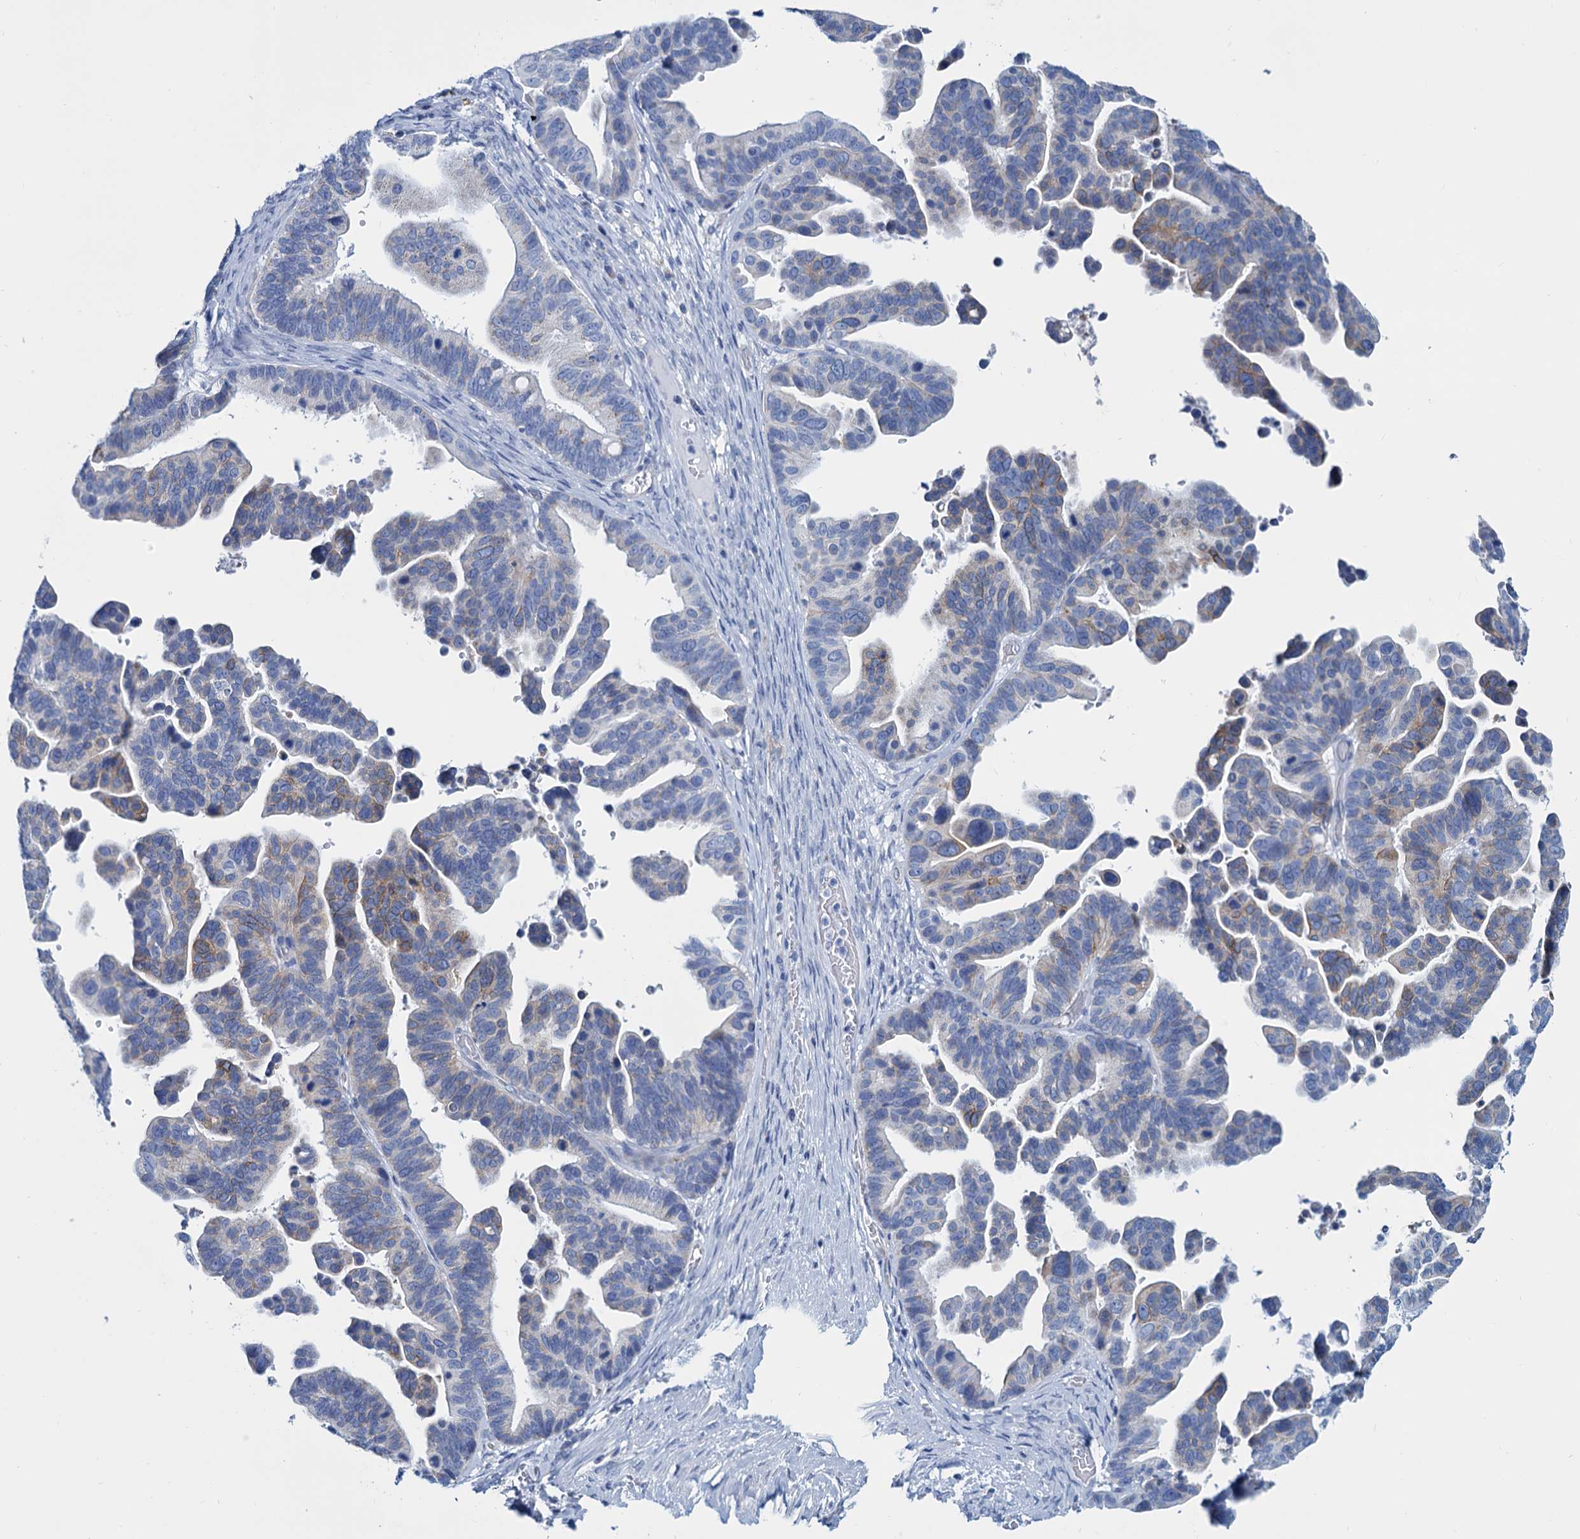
{"staining": {"intensity": "moderate", "quantity": "<25%", "location": "cytoplasmic/membranous"}, "tissue": "ovarian cancer", "cell_type": "Tumor cells", "image_type": "cancer", "snomed": [{"axis": "morphology", "description": "Cystadenocarcinoma, serous, NOS"}, {"axis": "topography", "description": "Ovary"}], "caption": "Immunohistochemistry image of neoplastic tissue: serous cystadenocarcinoma (ovarian) stained using immunohistochemistry shows low levels of moderate protein expression localized specifically in the cytoplasmic/membranous of tumor cells, appearing as a cytoplasmic/membranous brown color.", "gene": "SLC1A3", "patient": {"sex": "female", "age": 56}}